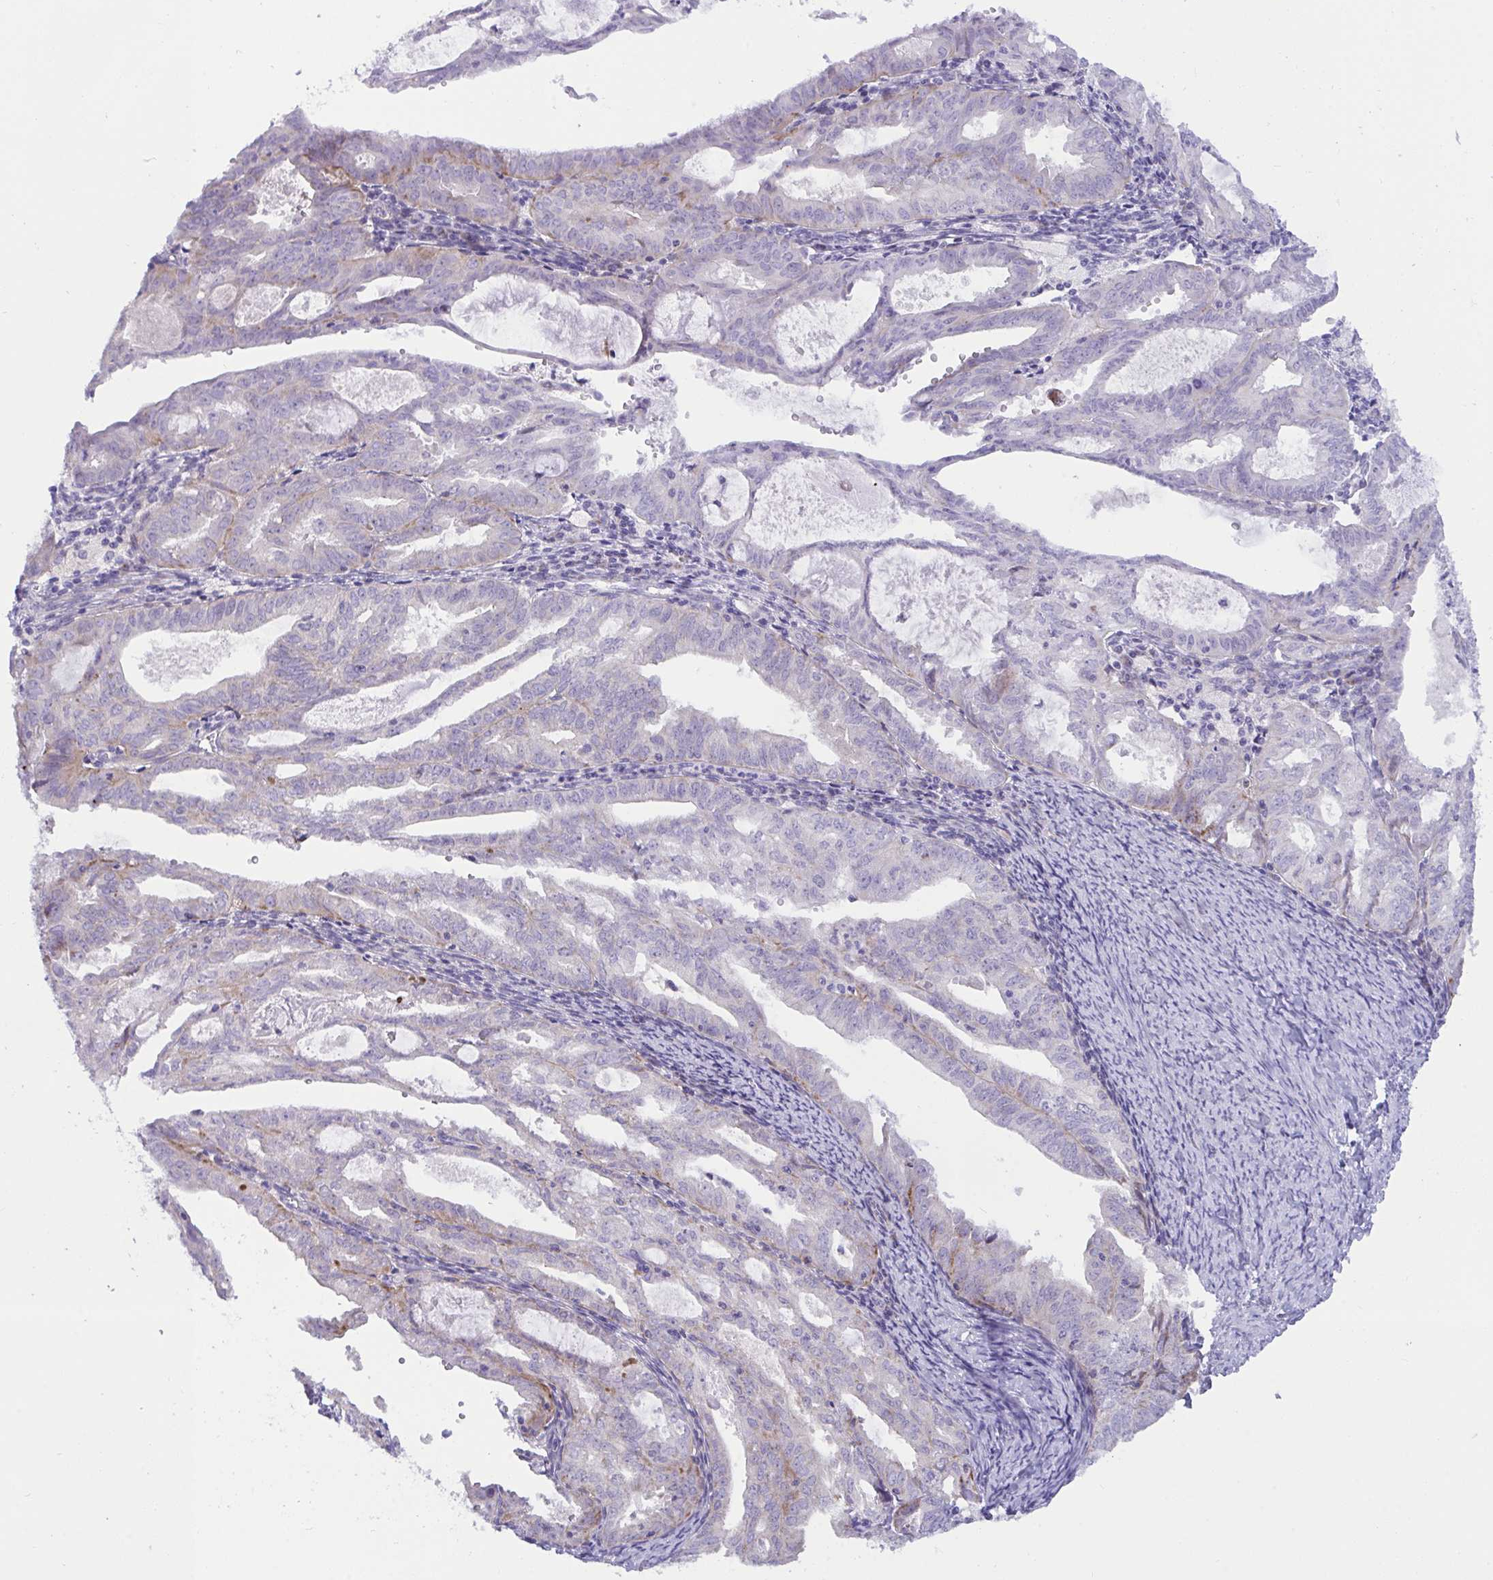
{"staining": {"intensity": "moderate", "quantity": "<25%", "location": "cytoplasmic/membranous"}, "tissue": "endometrial cancer", "cell_type": "Tumor cells", "image_type": "cancer", "snomed": [{"axis": "morphology", "description": "Adenocarcinoma, NOS"}, {"axis": "topography", "description": "Endometrium"}], "caption": "Protein expression analysis of endometrial cancer (adenocarcinoma) demonstrates moderate cytoplasmic/membranous positivity in about <25% of tumor cells.", "gene": "DTX3", "patient": {"sex": "female", "age": 70}}